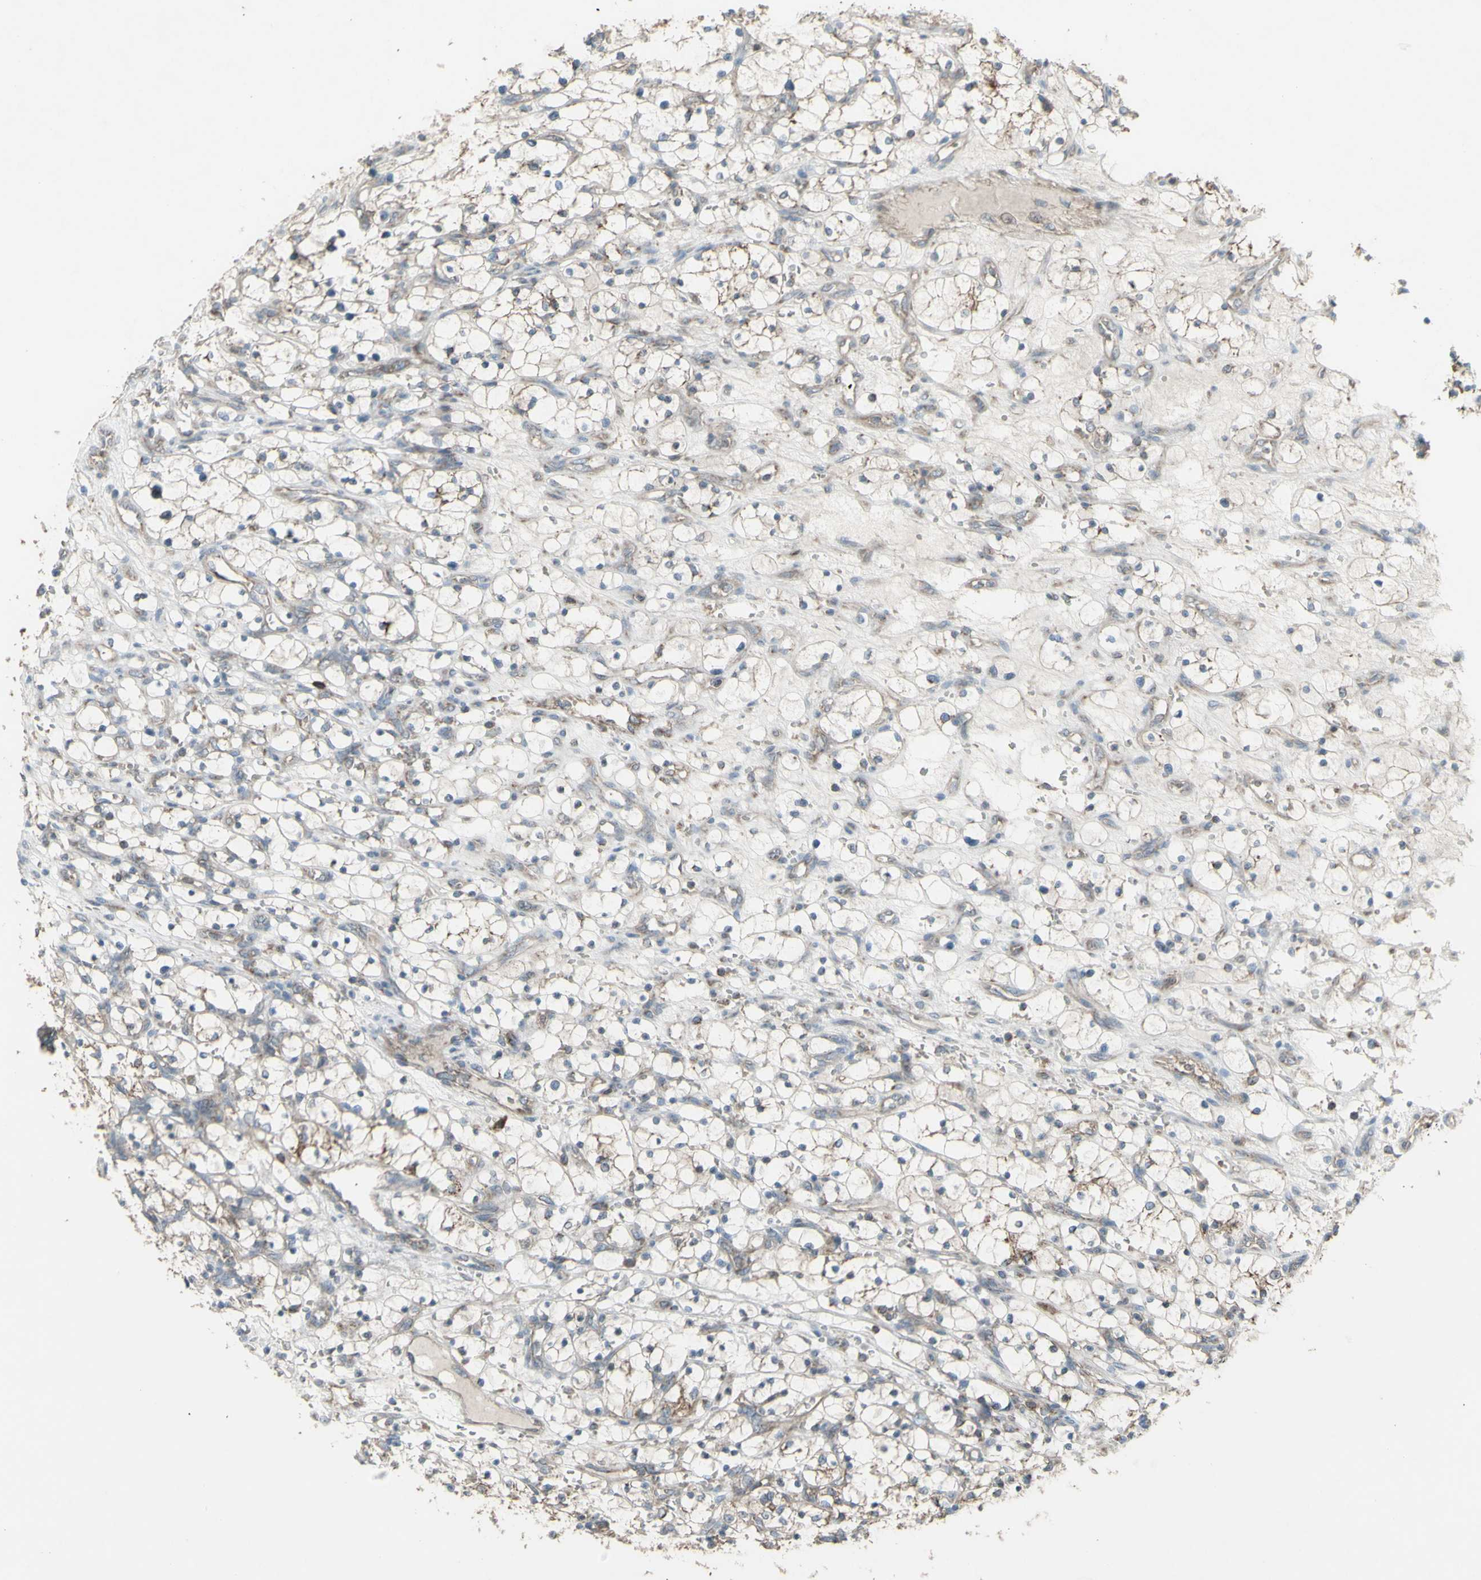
{"staining": {"intensity": "weak", "quantity": "25%-75%", "location": "cytoplasmic/membranous"}, "tissue": "renal cancer", "cell_type": "Tumor cells", "image_type": "cancer", "snomed": [{"axis": "morphology", "description": "Adenocarcinoma, NOS"}, {"axis": "topography", "description": "Kidney"}], "caption": "DAB (3,3'-diaminobenzidine) immunohistochemical staining of human renal adenocarcinoma displays weak cytoplasmic/membranous protein staining in about 25%-75% of tumor cells.", "gene": "SHC1", "patient": {"sex": "female", "age": 69}}